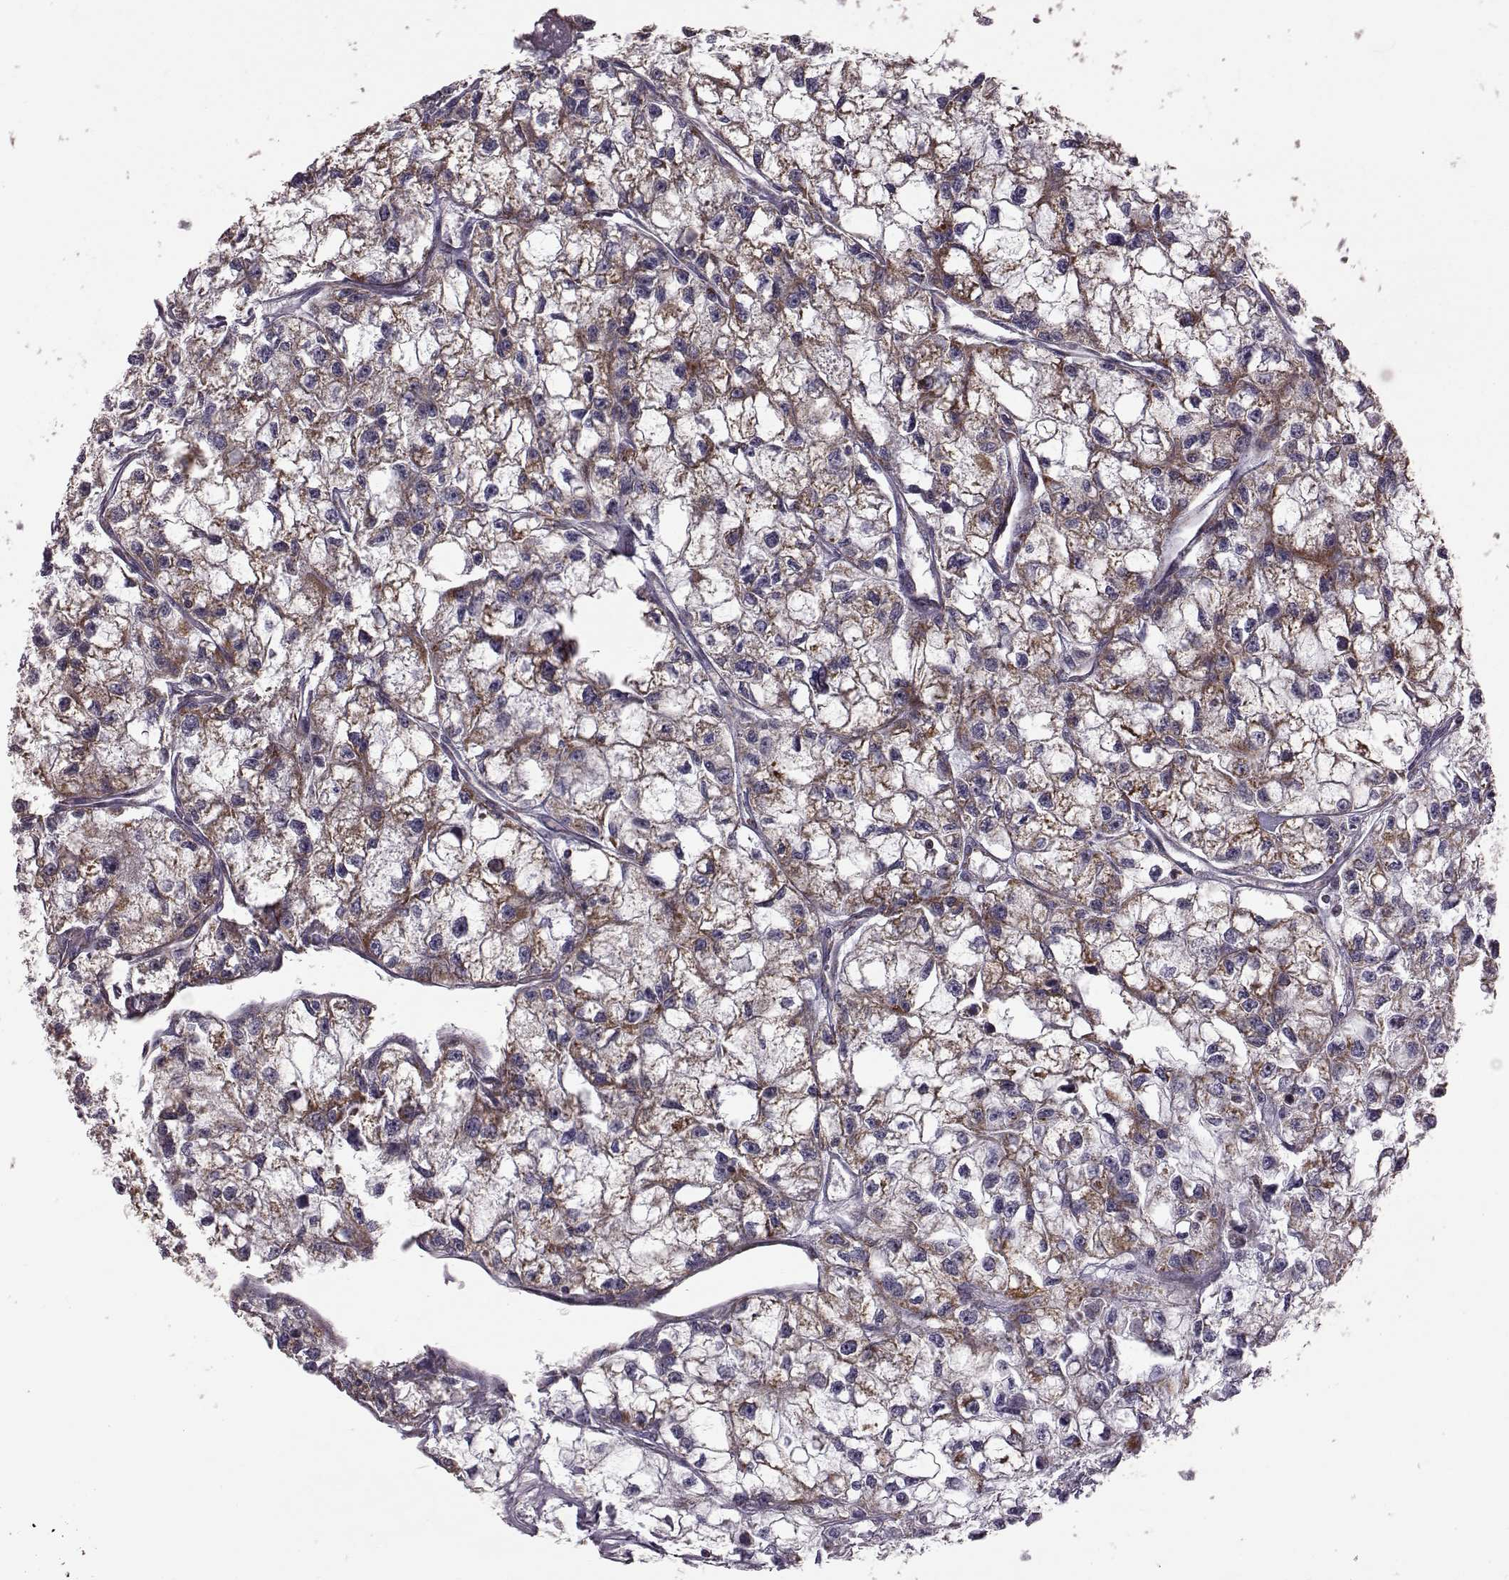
{"staining": {"intensity": "strong", "quantity": ">75%", "location": "cytoplasmic/membranous"}, "tissue": "renal cancer", "cell_type": "Tumor cells", "image_type": "cancer", "snomed": [{"axis": "morphology", "description": "Adenocarcinoma, NOS"}, {"axis": "topography", "description": "Kidney"}], "caption": "Protein expression analysis of human renal cancer reveals strong cytoplasmic/membranous staining in approximately >75% of tumor cells.", "gene": "FAM8A1", "patient": {"sex": "male", "age": 56}}